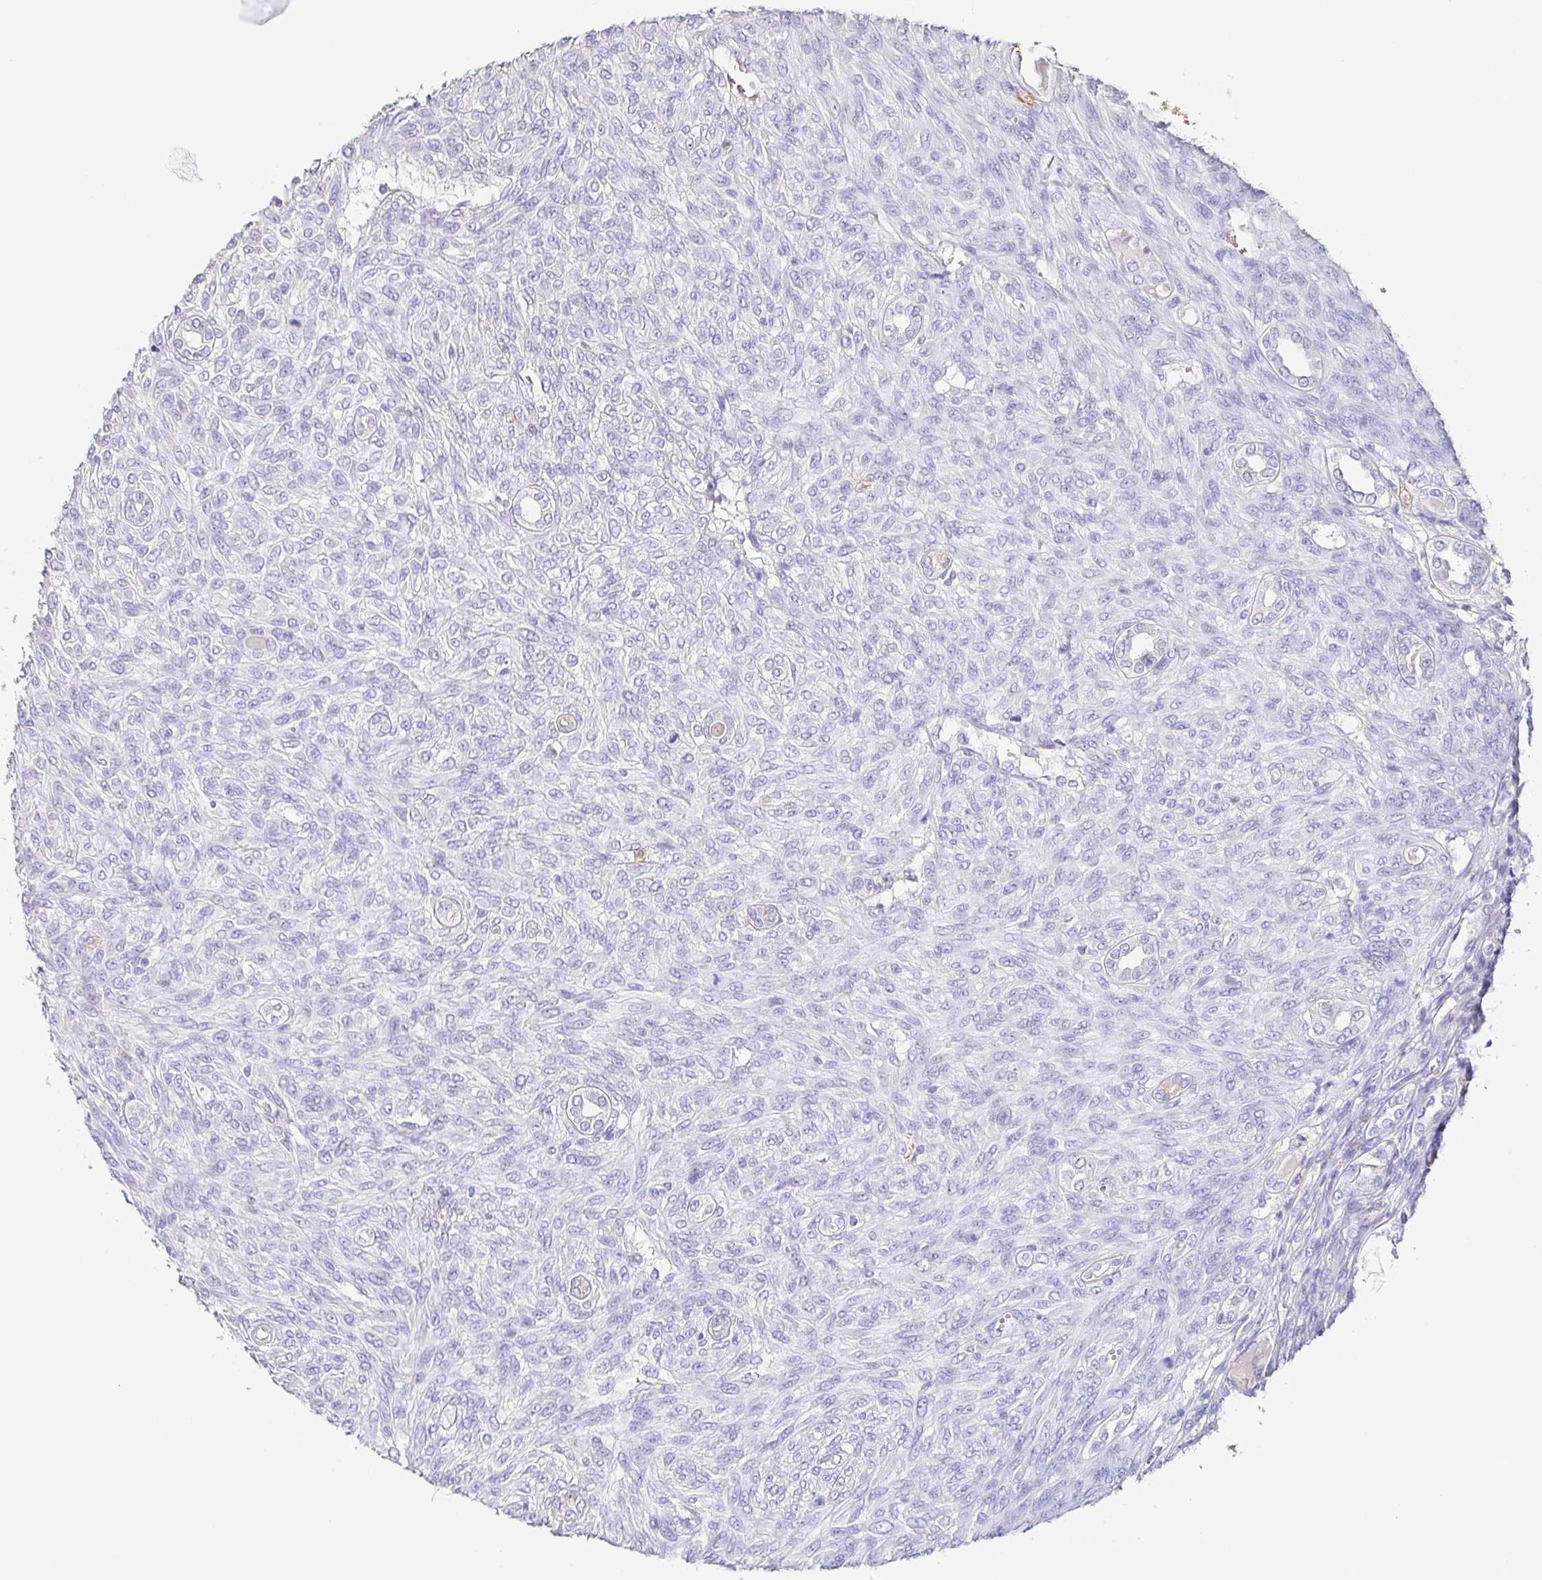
{"staining": {"intensity": "negative", "quantity": "none", "location": "none"}, "tissue": "renal cancer", "cell_type": "Tumor cells", "image_type": "cancer", "snomed": [{"axis": "morphology", "description": "Adenocarcinoma, NOS"}, {"axis": "topography", "description": "Kidney"}], "caption": "Immunohistochemistry micrograph of human adenocarcinoma (renal) stained for a protein (brown), which exhibits no positivity in tumor cells.", "gene": "BPIFA2", "patient": {"sex": "male", "age": 58}}